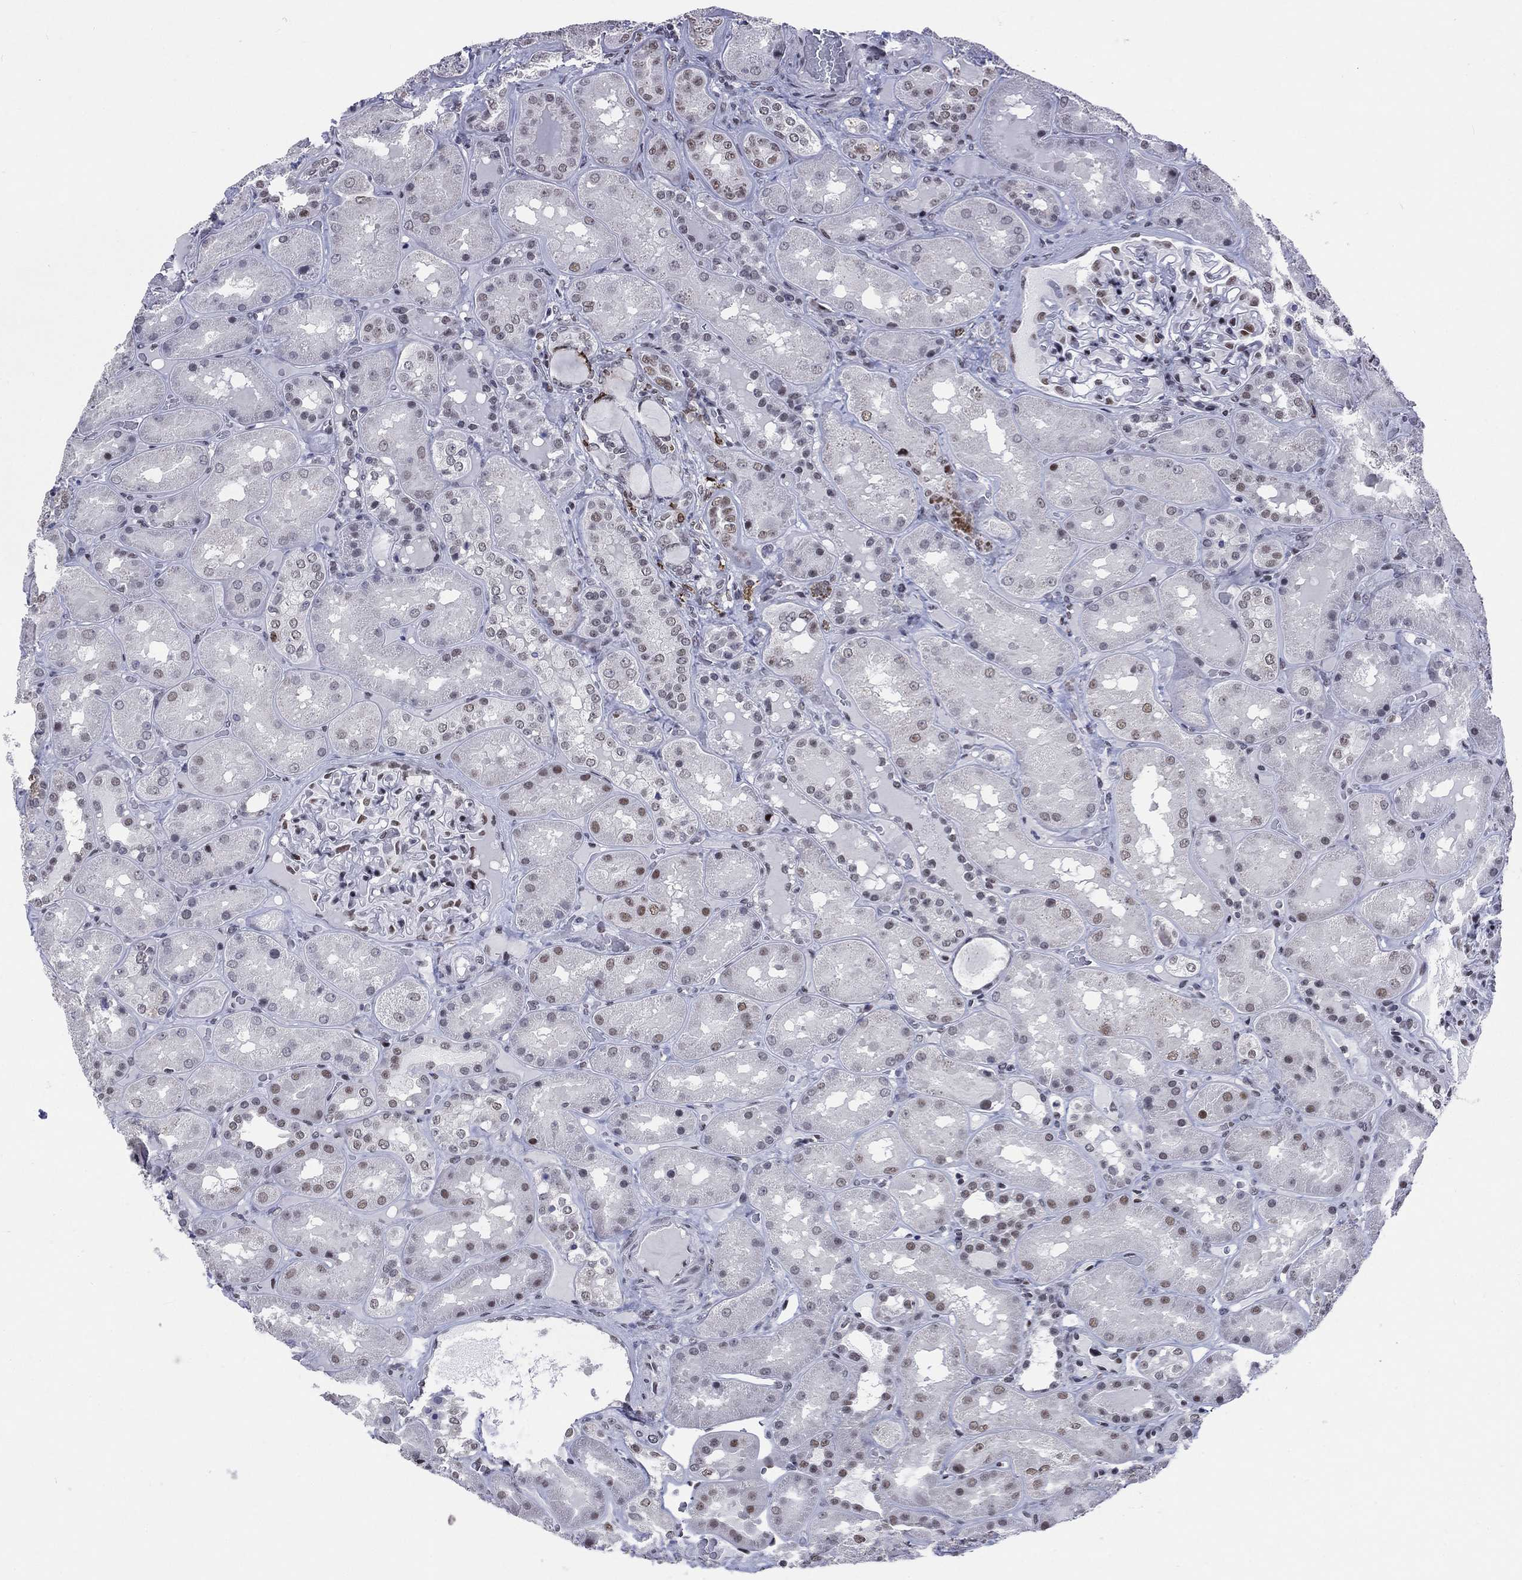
{"staining": {"intensity": "moderate", "quantity": "<25%", "location": "nuclear"}, "tissue": "kidney", "cell_type": "Cells in glomeruli", "image_type": "normal", "snomed": [{"axis": "morphology", "description": "Normal tissue, NOS"}, {"axis": "topography", "description": "Kidney"}], "caption": "A photomicrograph of kidney stained for a protein reveals moderate nuclear brown staining in cells in glomeruli. (DAB (3,3'-diaminobenzidine) IHC, brown staining for protein, blue staining for nuclei).", "gene": "HCFC1", "patient": {"sex": "male", "age": 73}}